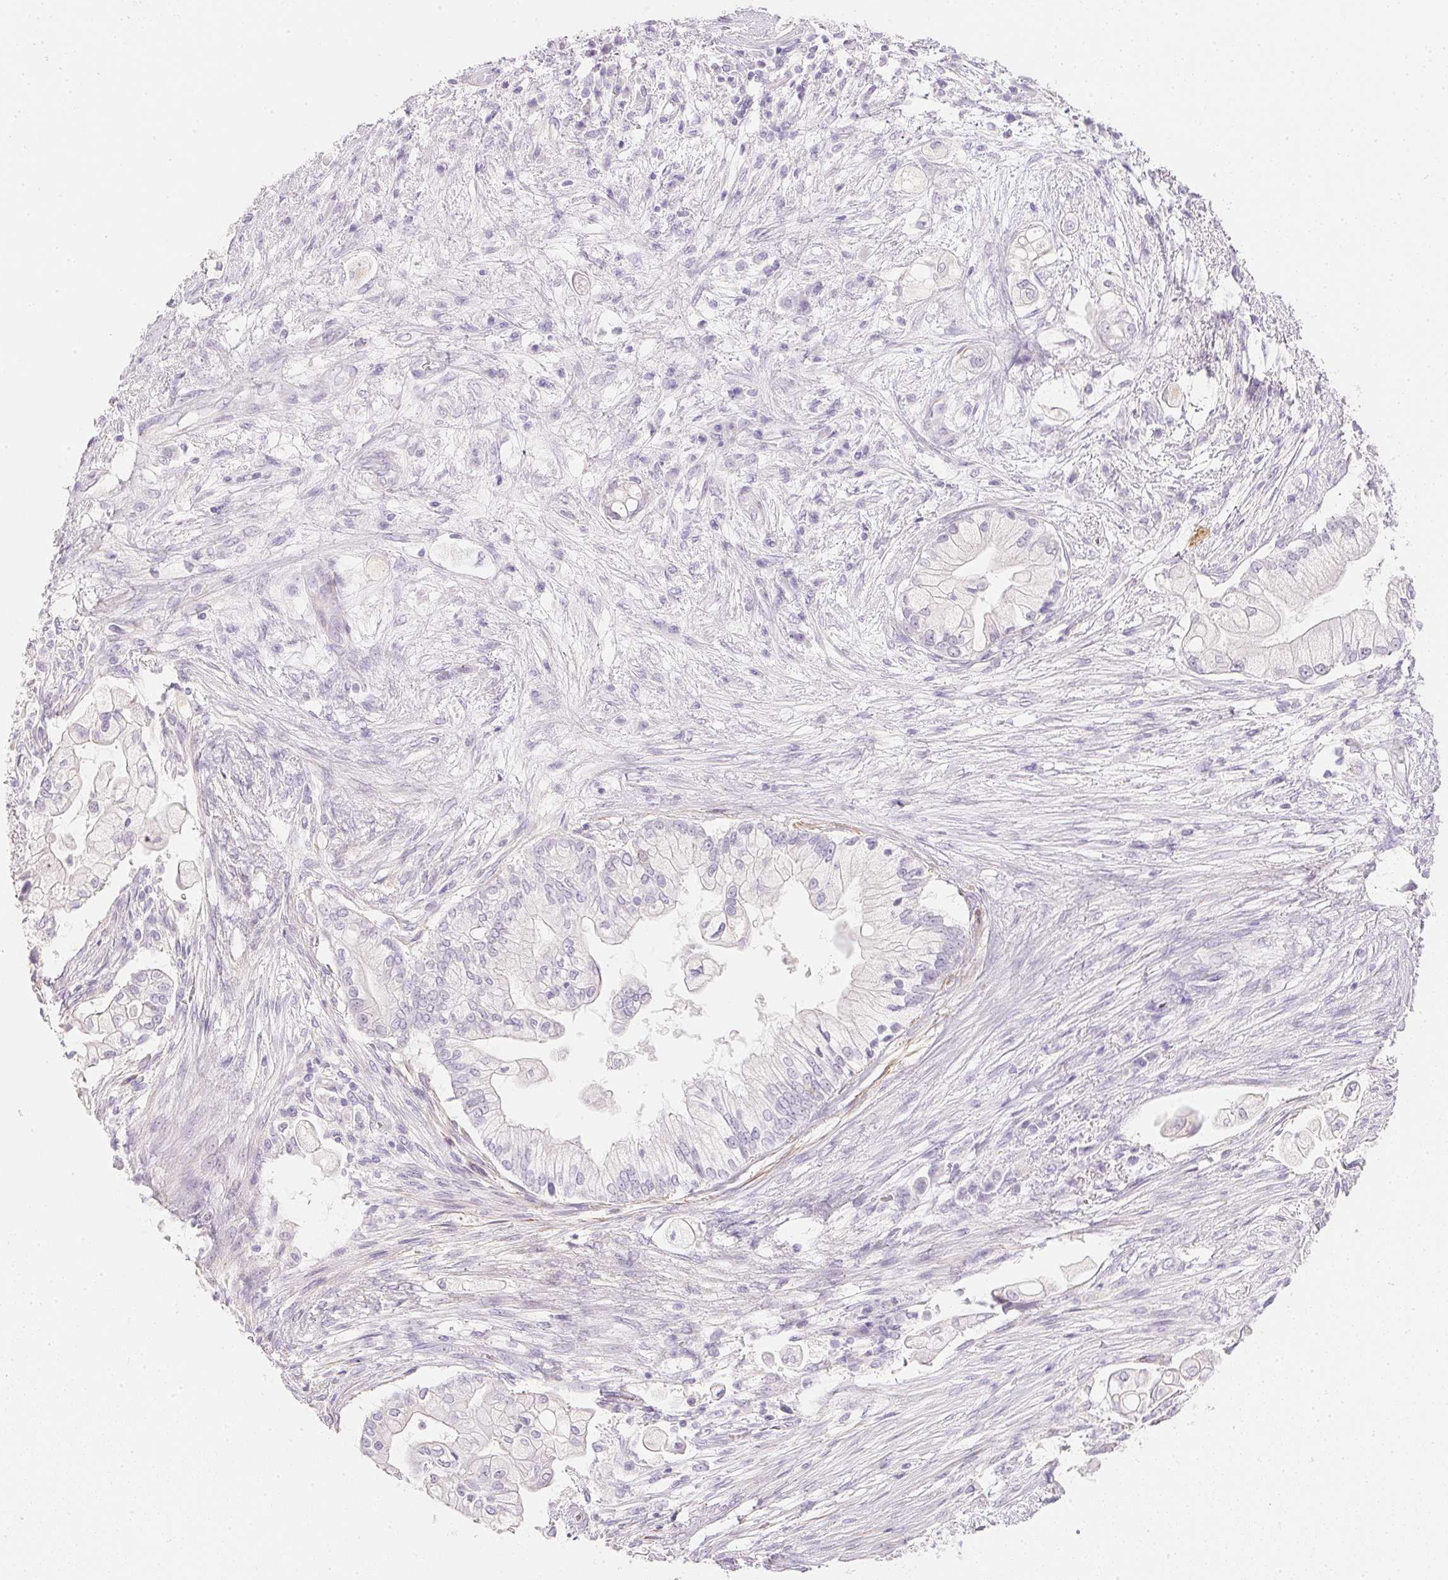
{"staining": {"intensity": "negative", "quantity": "none", "location": "none"}, "tissue": "pancreatic cancer", "cell_type": "Tumor cells", "image_type": "cancer", "snomed": [{"axis": "morphology", "description": "Adenocarcinoma, NOS"}, {"axis": "topography", "description": "Pancreas"}], "caption": "Tumor cells show no significant protein expression in pancreatic adenocarcinoma. (DAB immunohistochemistry with hematoxylin counter stain).", "gene": "KCNE2", "patient": {"sex": "female", "age": 69}}